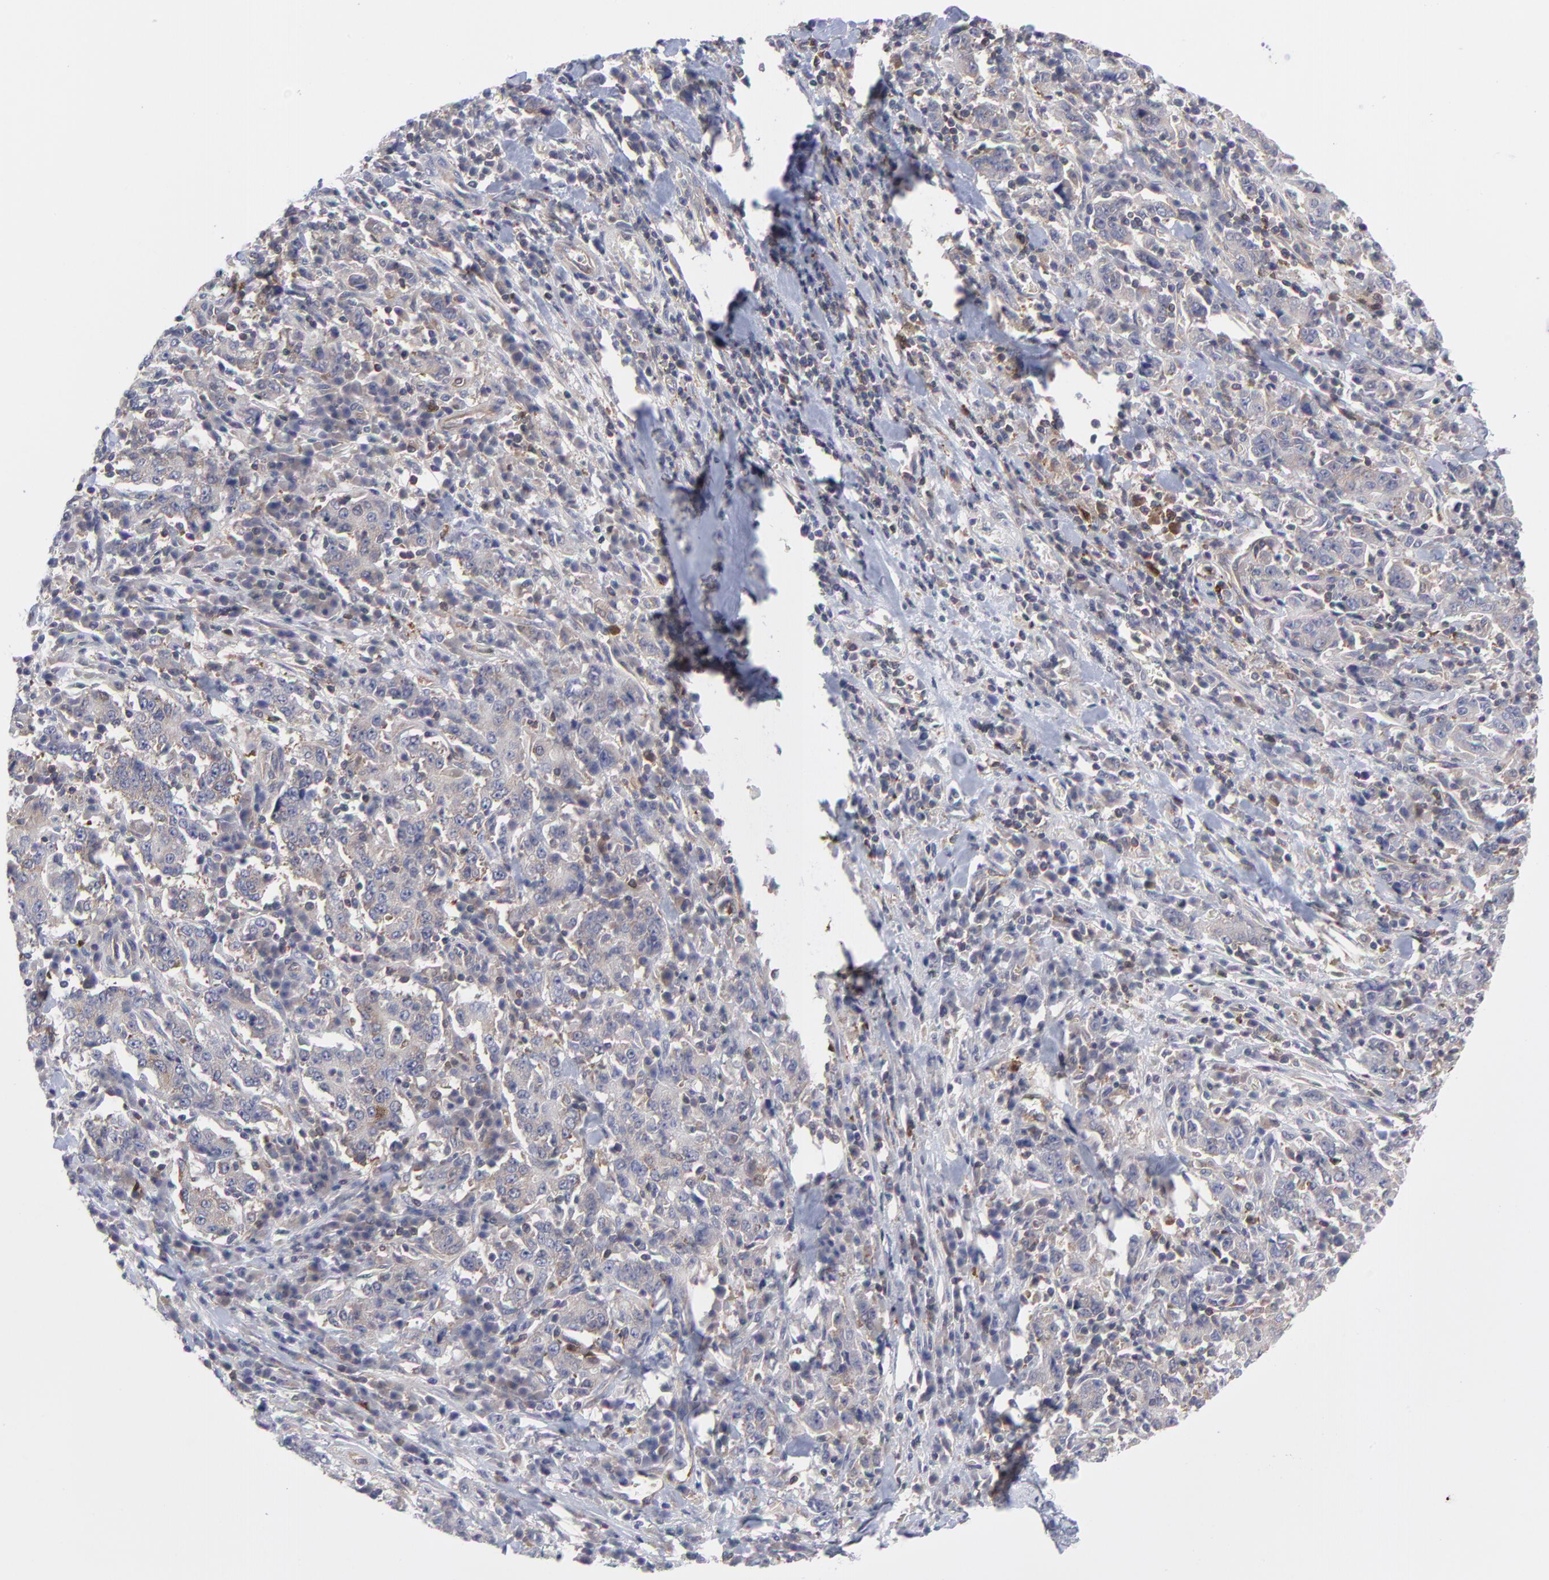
{"staining": {"intensity": "negative", "quantity": "none", "location": "none"}, "tissue": "stomach cancer", "cell_type": "Tumor cells", "image_type": "cancer", "snomed": [{"axis": "morphology", "description": "Normal tissue, NOS"}, {"axis": "morphology", "description": "Adenocarcinoma, NOS"}, {"axis": "topography", "description": "Stomach, upper"}, {"axis": "topography", "description": "Stomach"}], "caption": "A high-resolution image shows immunohistochemistry (IHC) staining of adenocarcinoma (stomach), which shows no significant positivity in tumor cells.", "gene": "NFKBIA", "patient": {"sex": "male", "age": 59}}